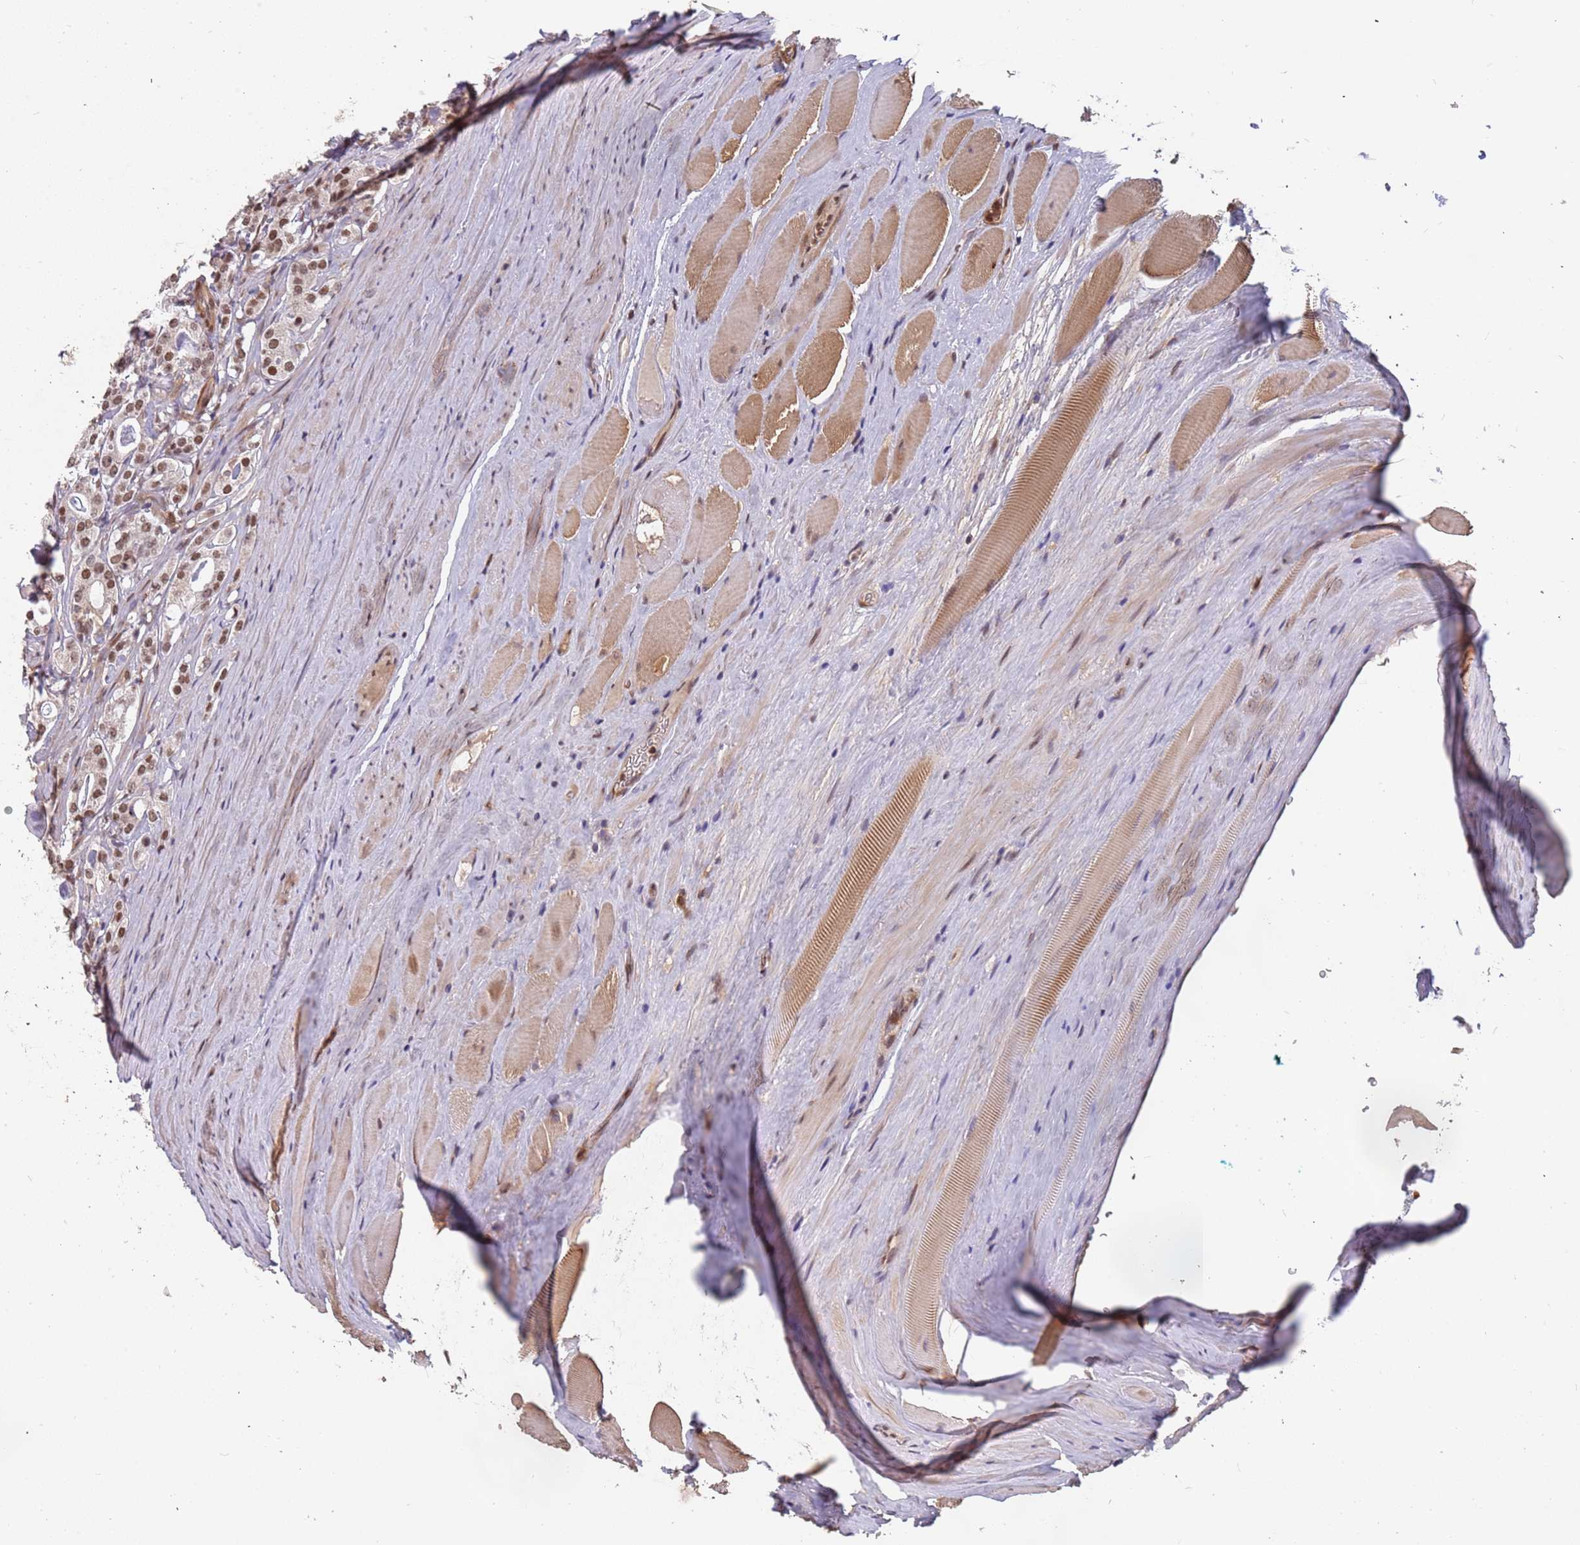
{"staining": {"intensity": "moderate", "quantity": ">75%", "location": "nuclear"}, "tissue": "prostate cancer", "cell_type": "Tumor cells", "image_type": "cancer", "snomed": [{"axis": "morphology", "description": "Adenocarcinoma, High grade"}, {"axis": "topography", "description": "Prostate"}], "caption": "Adenocarcinoma (high-grade) (prostate) stained for a protein displays moderate nuclear positivity in tumor cells.", "gene": "GBP2", "patient": {"sex": "male", "age": 63}}